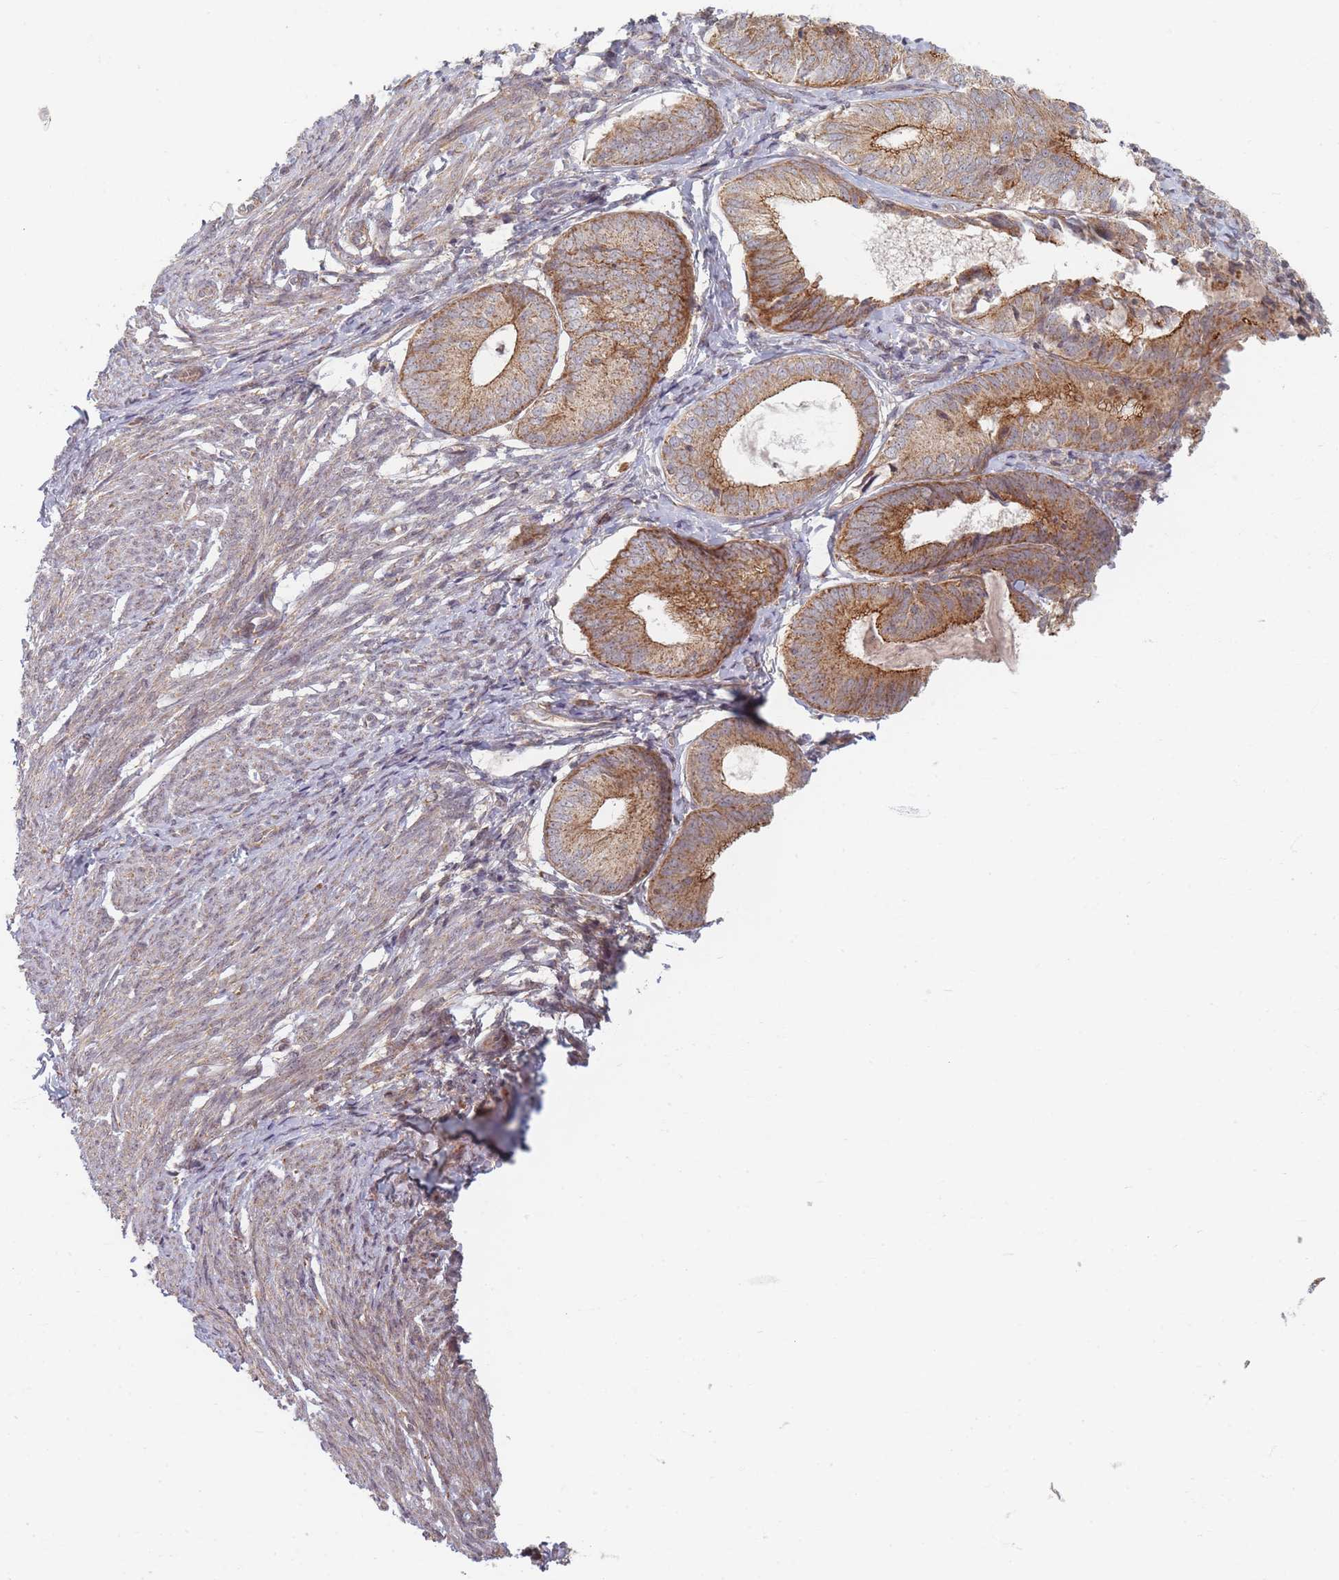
{"staining": {"intensity": "moderate", "quantity": ">75%", "location": "cytoplasmic/membranous"}, "tissue": "endometrial cancer", "cell_type": "Tumor cells", "image_type": "cancer", "snomed": [{"axis": "morphology", "description": "Adenocarcinoma, NOS"}, {"axis": "topography", "description": "Endometrium"}], "caption": "A medium amount of moderate cytoplasmic/membranous positivity is seen in approximately >75% of tumor cells in endometrial cancer tissue.", "gene": "RADX", "patient": {"sex": "female", "age": 87}}